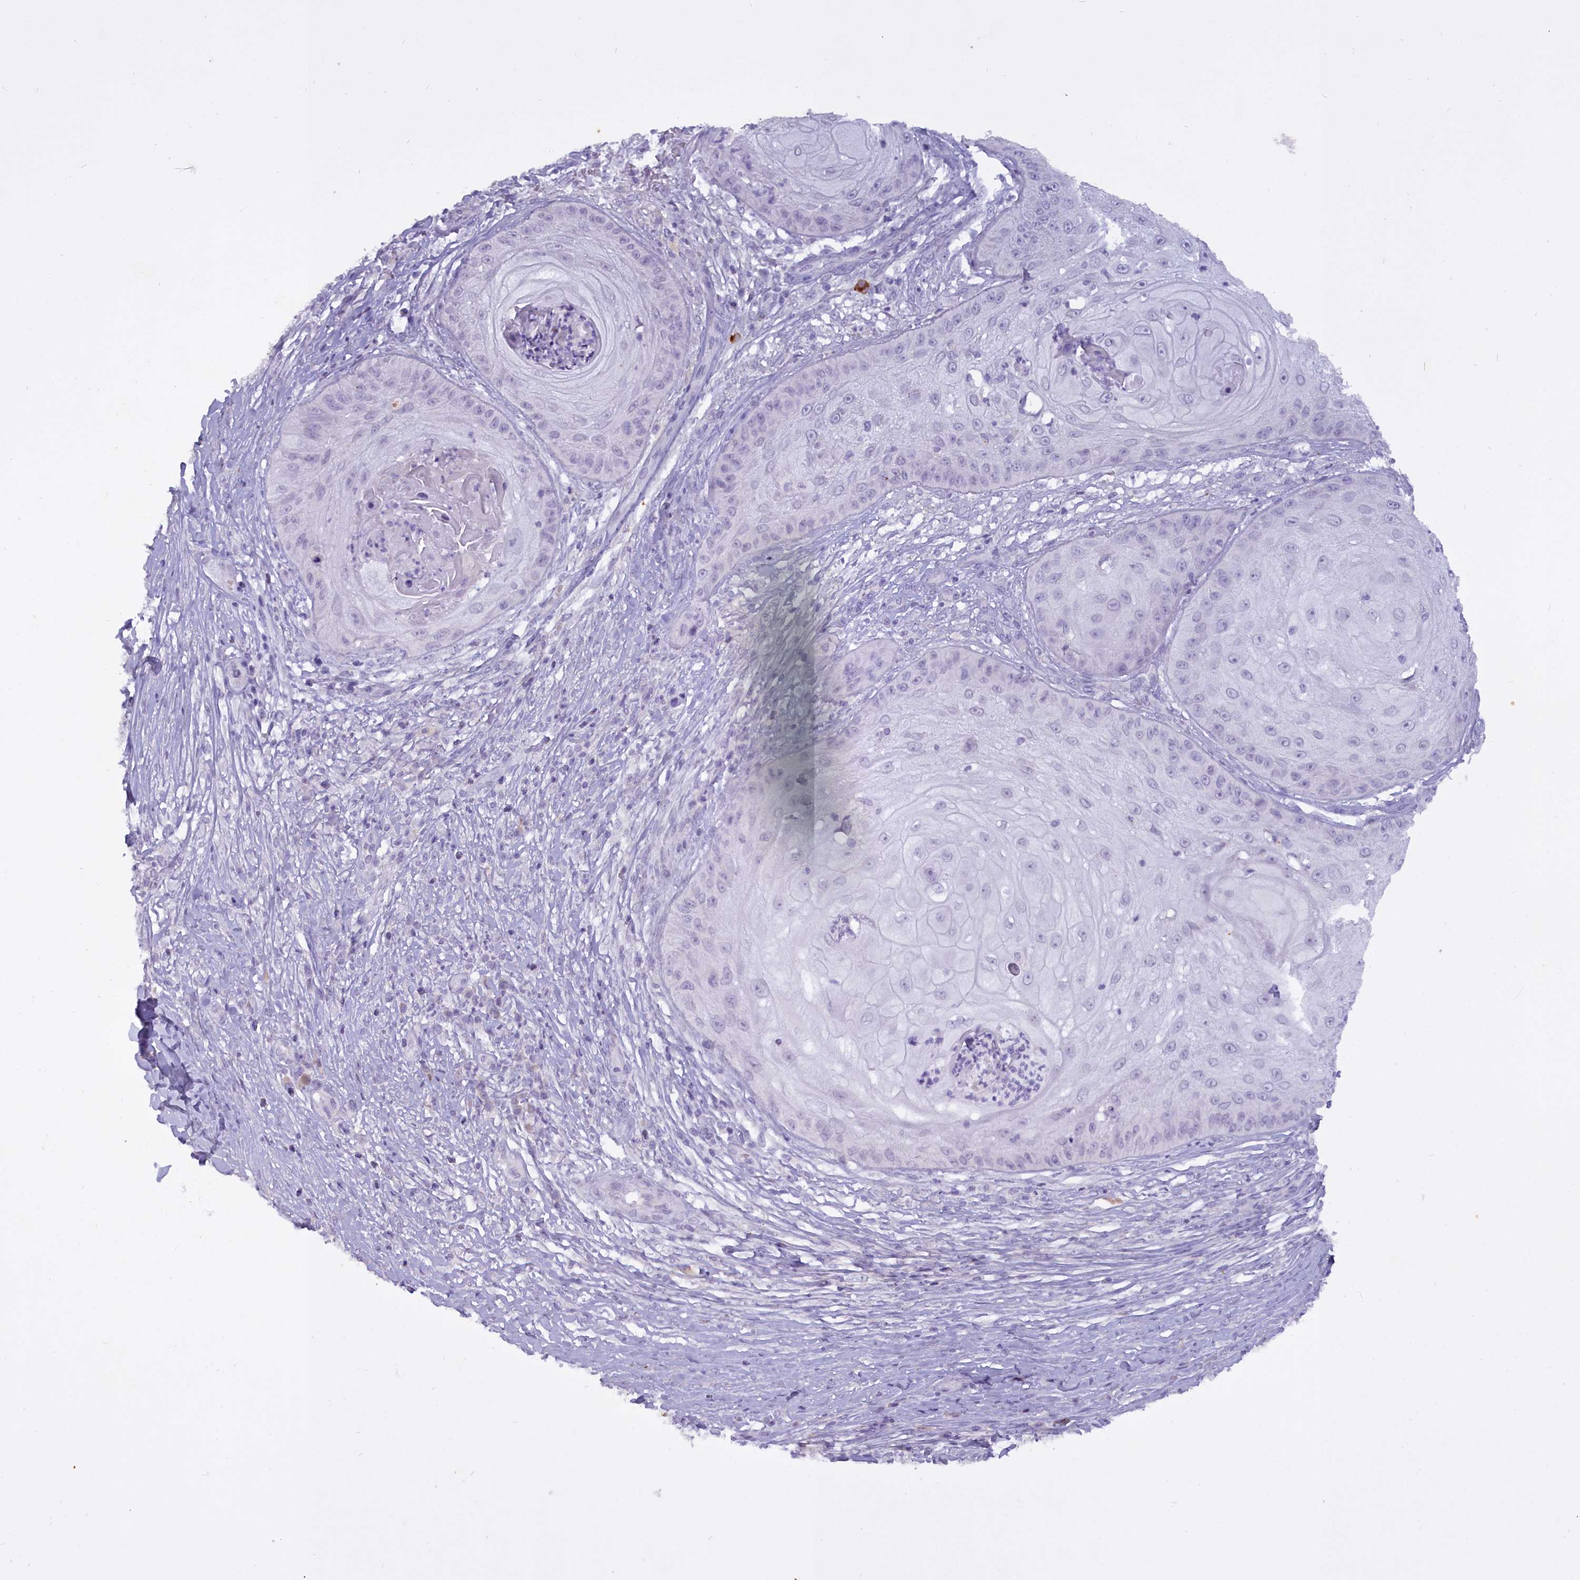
{"staining": {"intensity": "negative", "quantity": "none", "location": "none"}, "tissue": "skin cancer", "cell_type": "Tumor cells", "image_type": "cancer", "snomed": [{"axis": "morphology", "description": "Squamous cell carcinoma, NOS"}, {"axis": "topography", "description": "Skin"}], "caption": "An image of human squamous cell carcinoma (skin) is negative for staining in tumor cells.", "gene": "OSTN", "patient": {"sex": "male", "age": 70}}